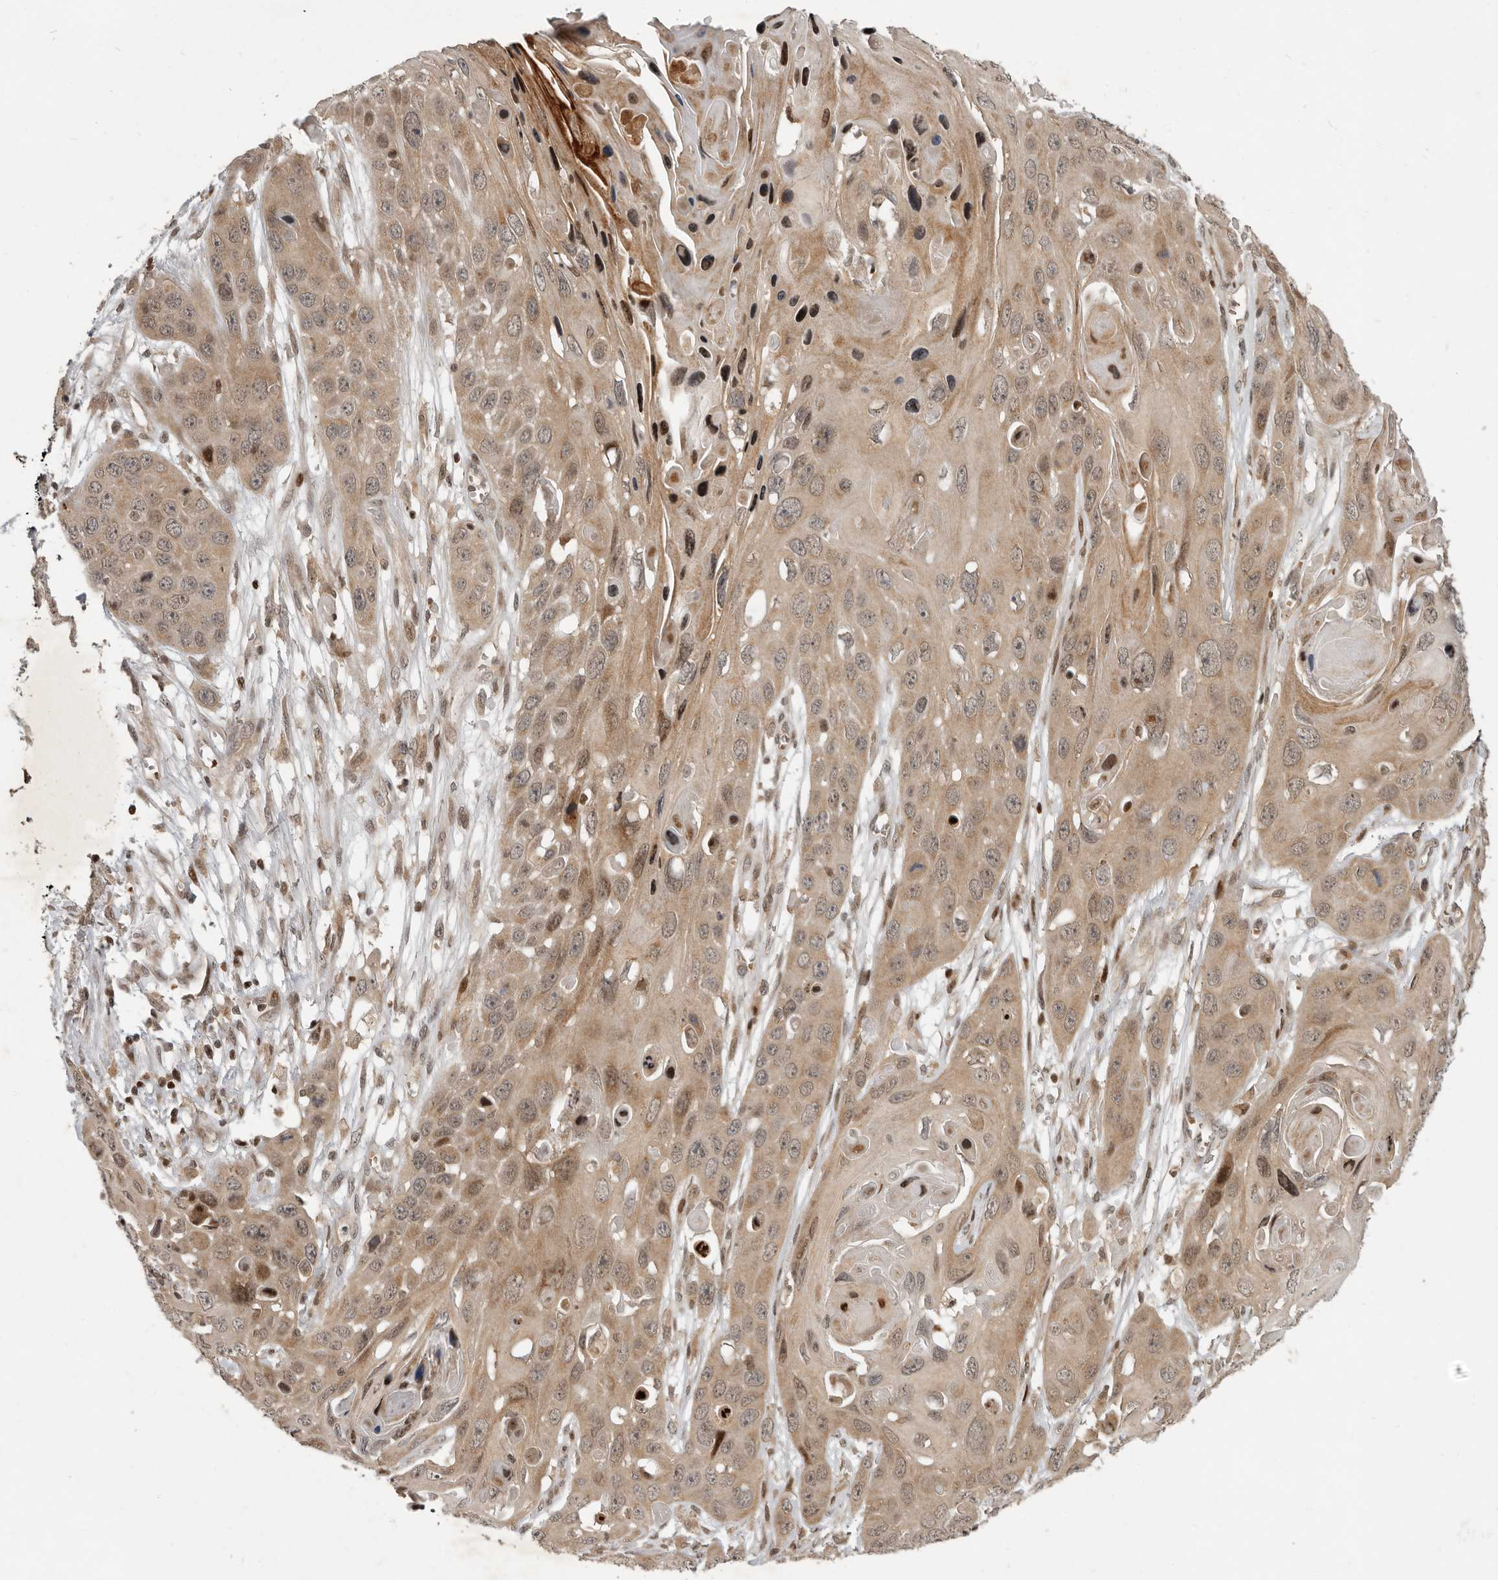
{"staining": {"intensity": "moderate", "quantity": ">75%", "location": "cytoplasmic/membranous,nuclear"}, "tissue": "skin cancer", "cell_type": "Tumor cells", "image_type": "cancer", "snomed": [{"axis": "morphology", "description": "Squamous cell carcinoma, NOS"}, {"axis": "topography", "description": "Skin"}], "caption": "Skin squamous cell carcinoma stained with immunohistochemistry (IHC) shows moderate cytoplasmic/membranous and nuclear expression in approximately >75% of tumor cells.", "gene": "RABIF", "patient": {"sex": "male", "age": 55}}